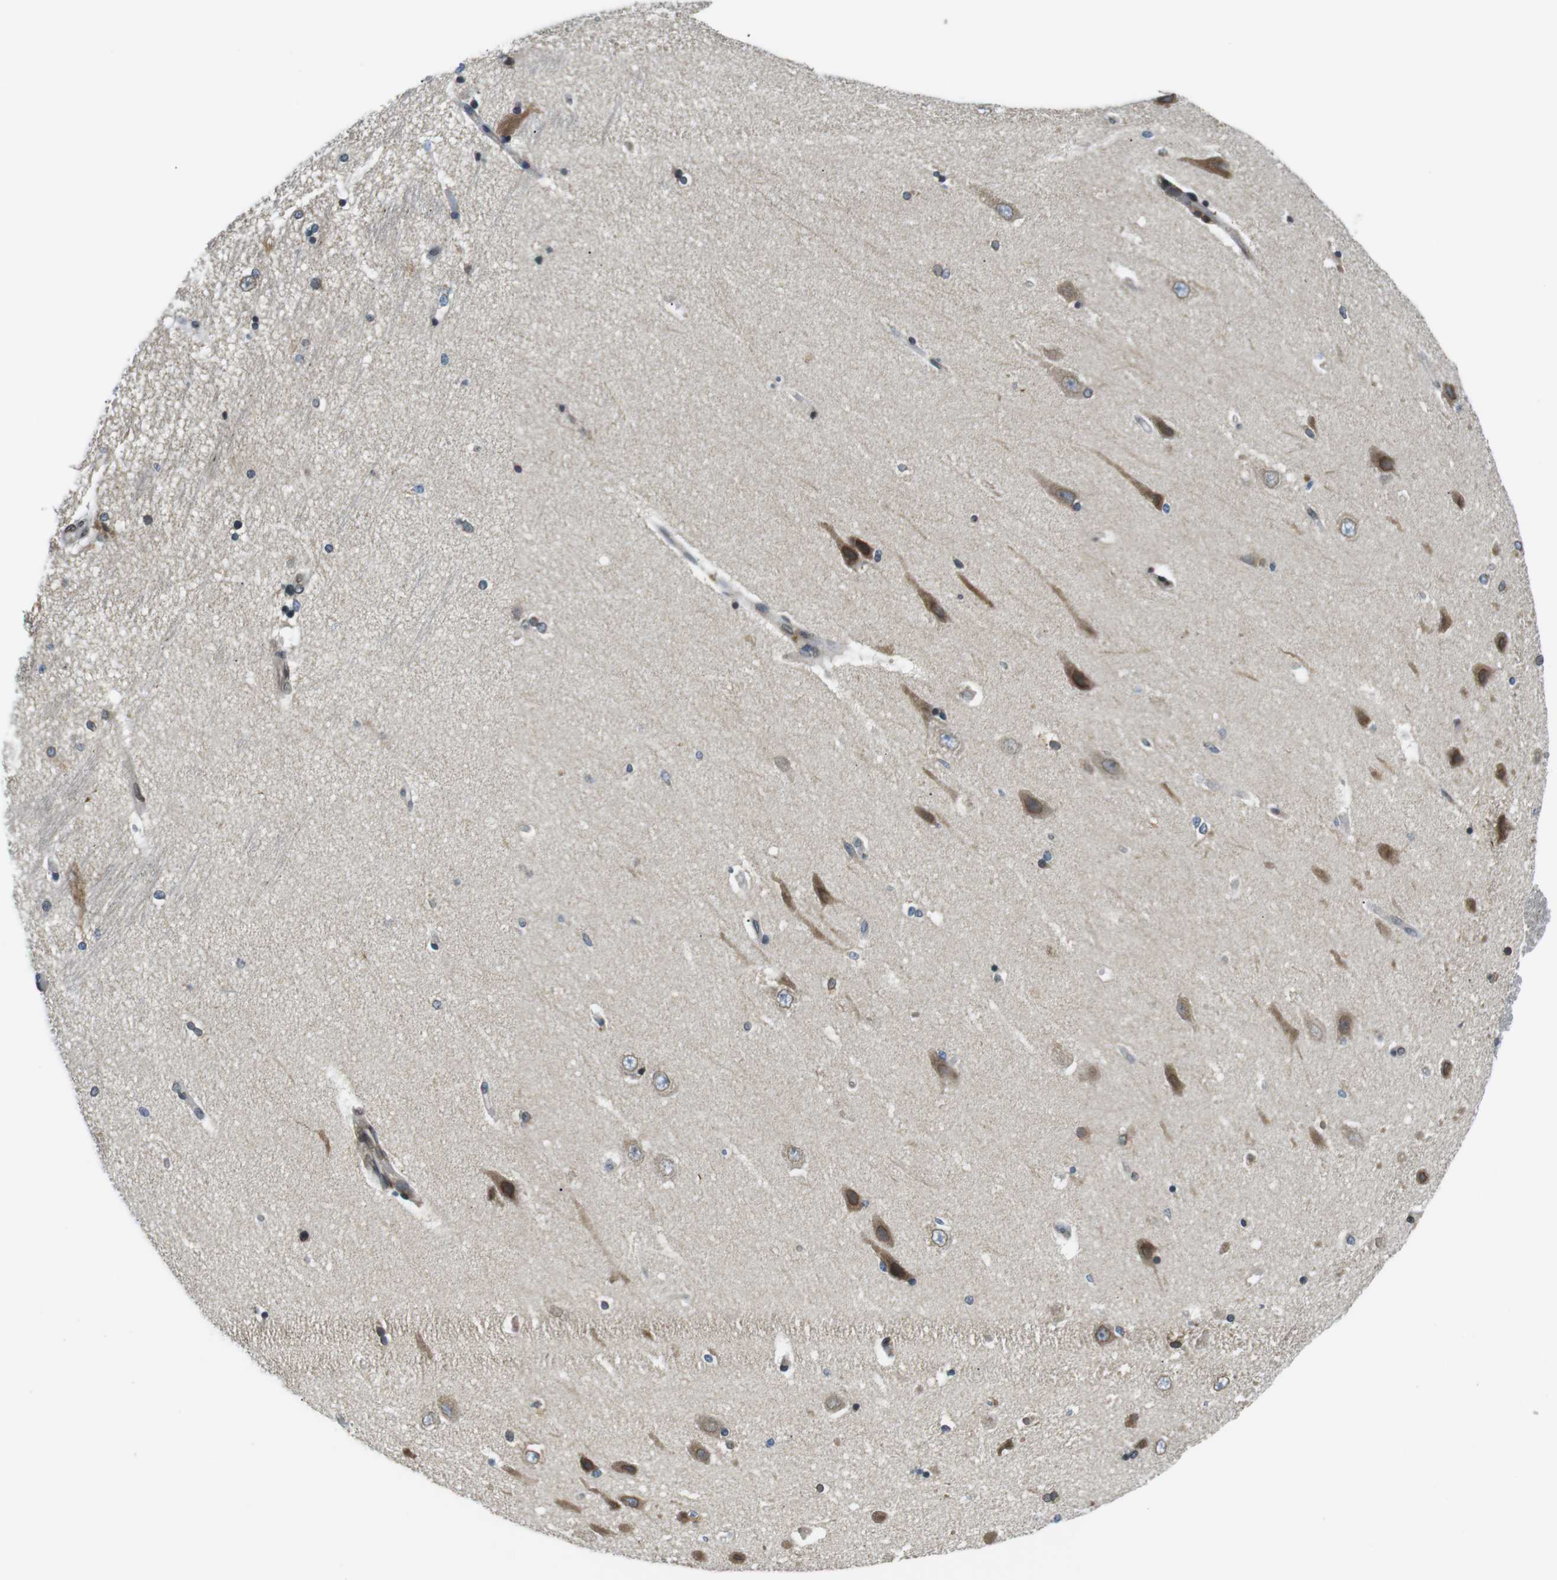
{"staining": {"intensity": "weak", "quantity": "<25%", "location": "cytoplasmic/membranous,nuclear"}, "tissue": "hippocampus", "cell_type": "Glial cells", "image_type": "normal", "snomed": [{"axis": "morphology", "description": "Normal tissue, NOS"}, {"axis": "topography", "description": "Hippocampus"}], "caption": "Glial cells show no significant positivity in normal hippocampus.", "gene": "TMX4", "patient": {"sex": "female", "age": 54}}